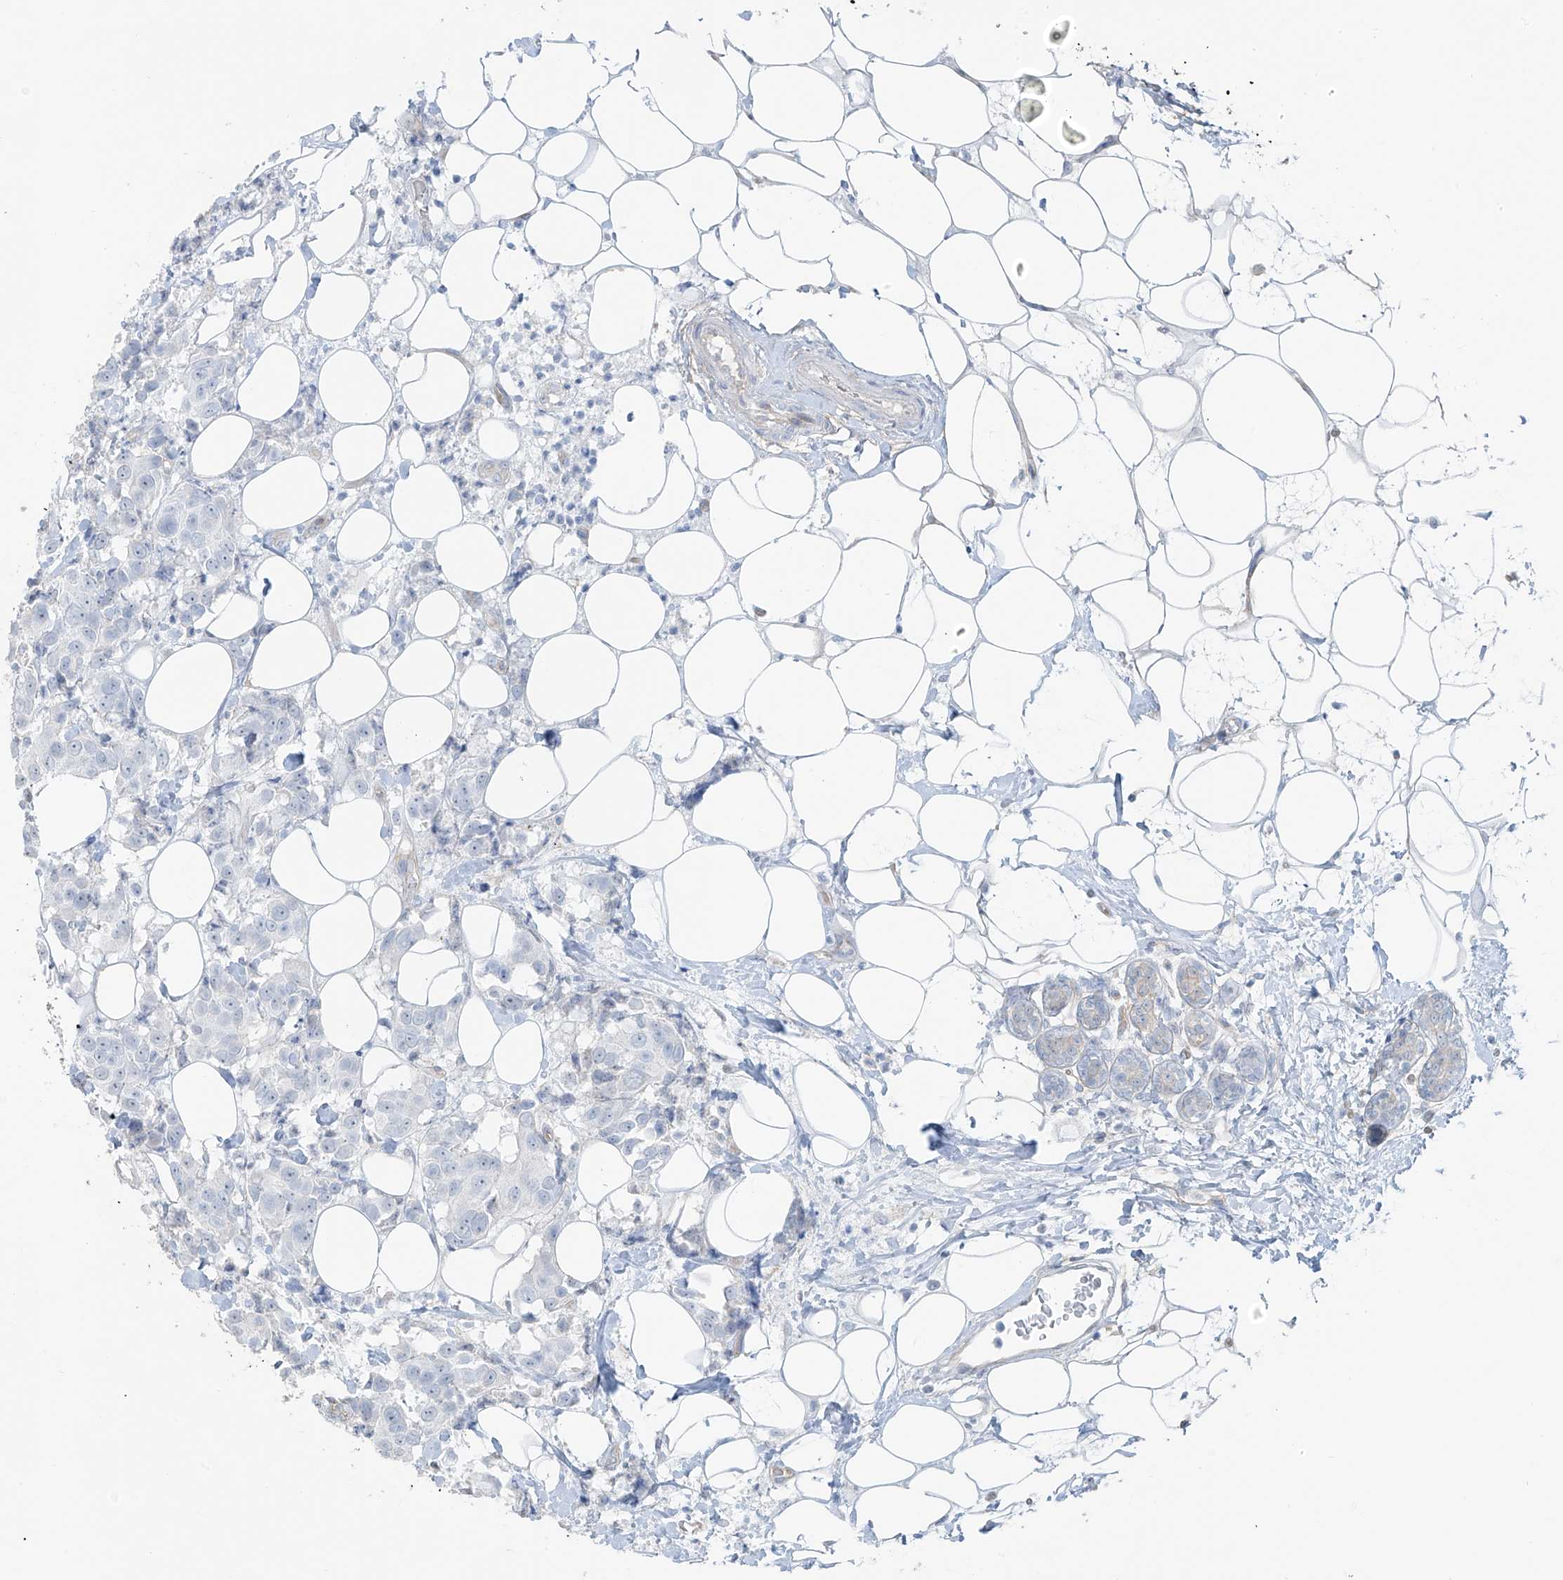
{"staining": {"intensity": "negative", "quantity": "none", "location": "none"}, "tissue": "breast cancer", "cell_type": "Tumor cells", "image_type": "cancer", "snomed": [{"axis": "morphology", "description": "Normal tissue, NOS"}, {"axis": "morphology", "description": "Duct carcinoma"}, {"axis": "topography", "description": "Breast"}], "caption": "Breast cancer stained for a protein using IHC reveals no staining tumor cells.", "gene": "TUBE1", "patient": {"sex": "female", "age": 39}}